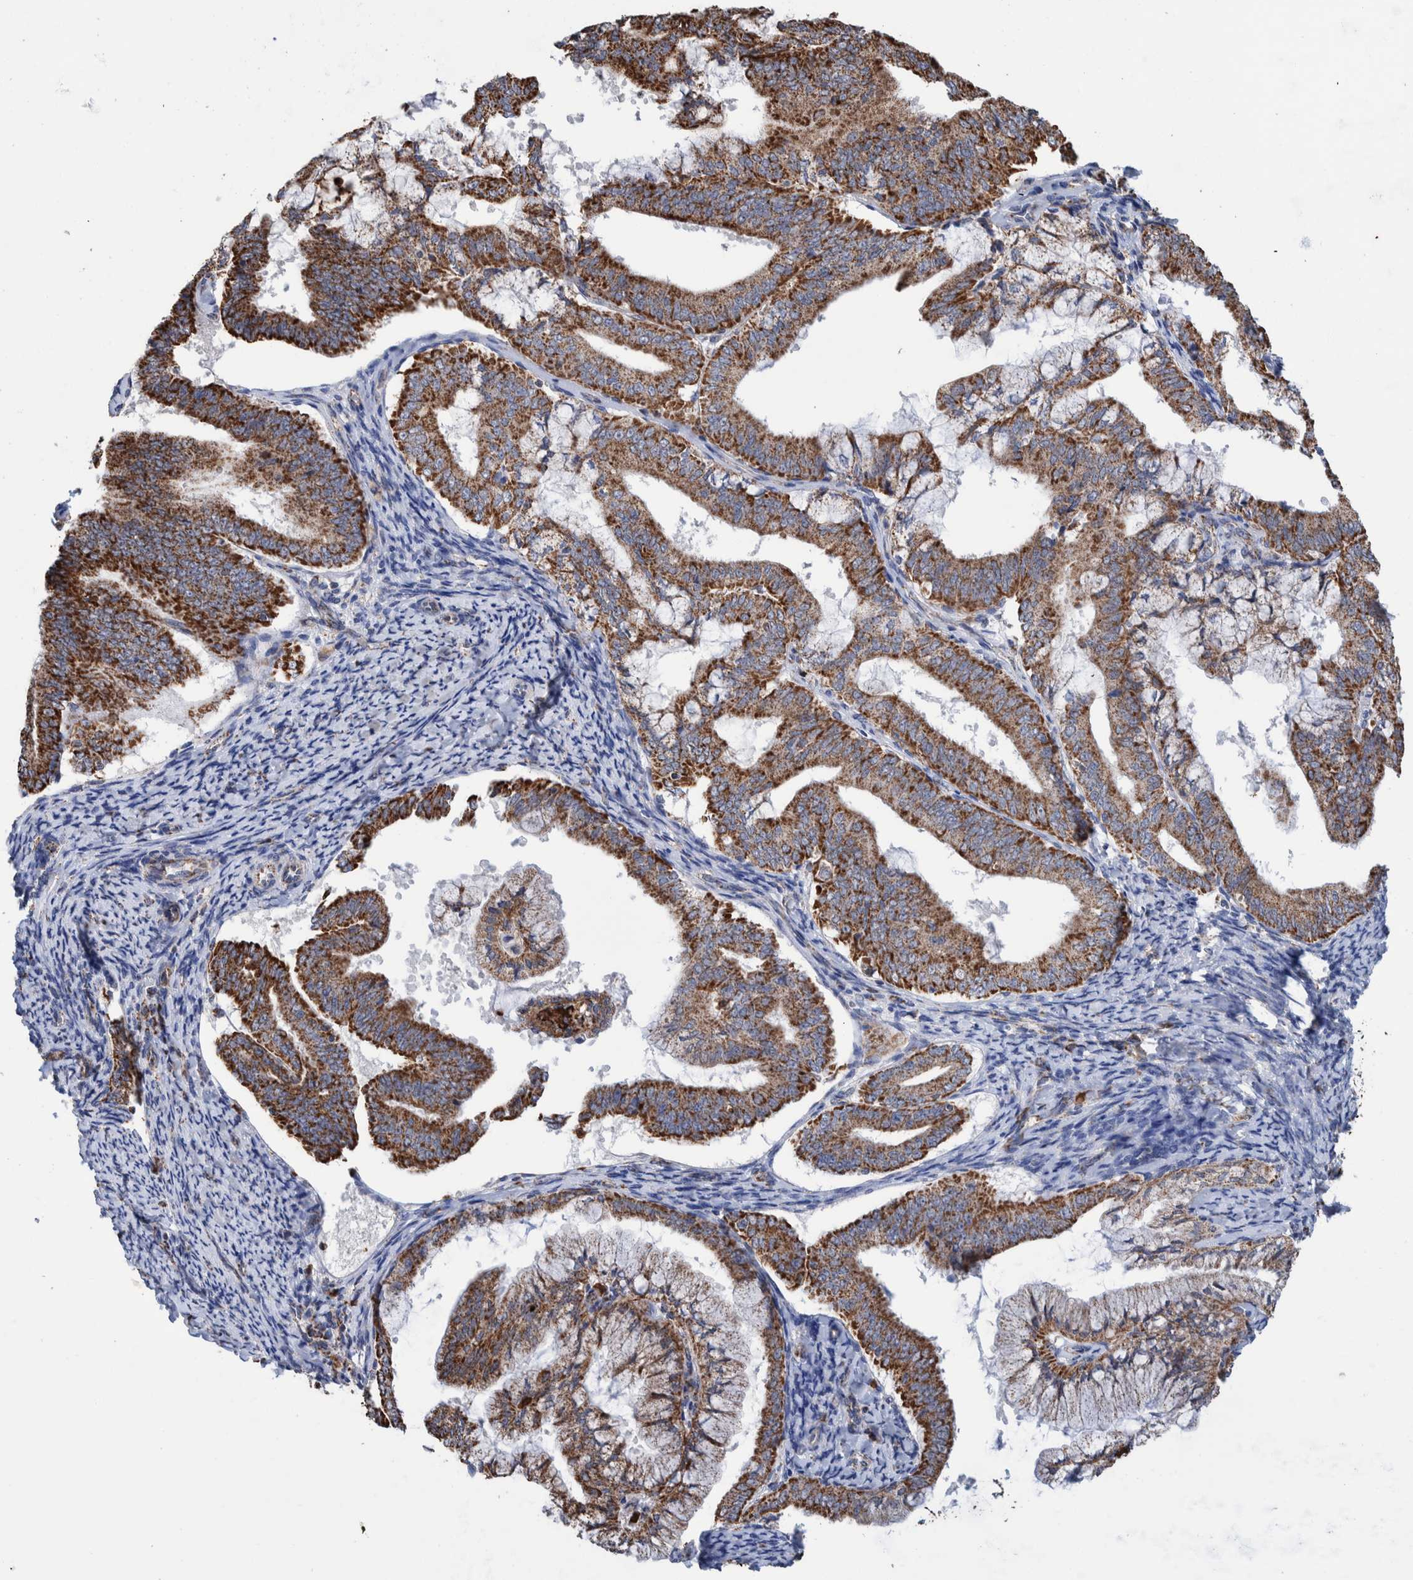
{"staining": {"intensity": "strong", "quantity": ">75%", "location": "cytoplasmic/membranous"}, "tissue": "endometrial cancer", "cell_type": "Tumor cells", "image_type": "cancer", "snomed": [{"axis": "morphology", "description": "Adenocarcinoma, NOS"}, {"axis": "topography", "description": "Endometrium"}], "caption": "Endometrial adenocarcinoma stained with a brown dye exhibits strong cytoplasmic/membranous positive staining in approximately >75% of tumor cells.", "gene": "DECR1", "patient": {"sex": "female", "age": 63}}